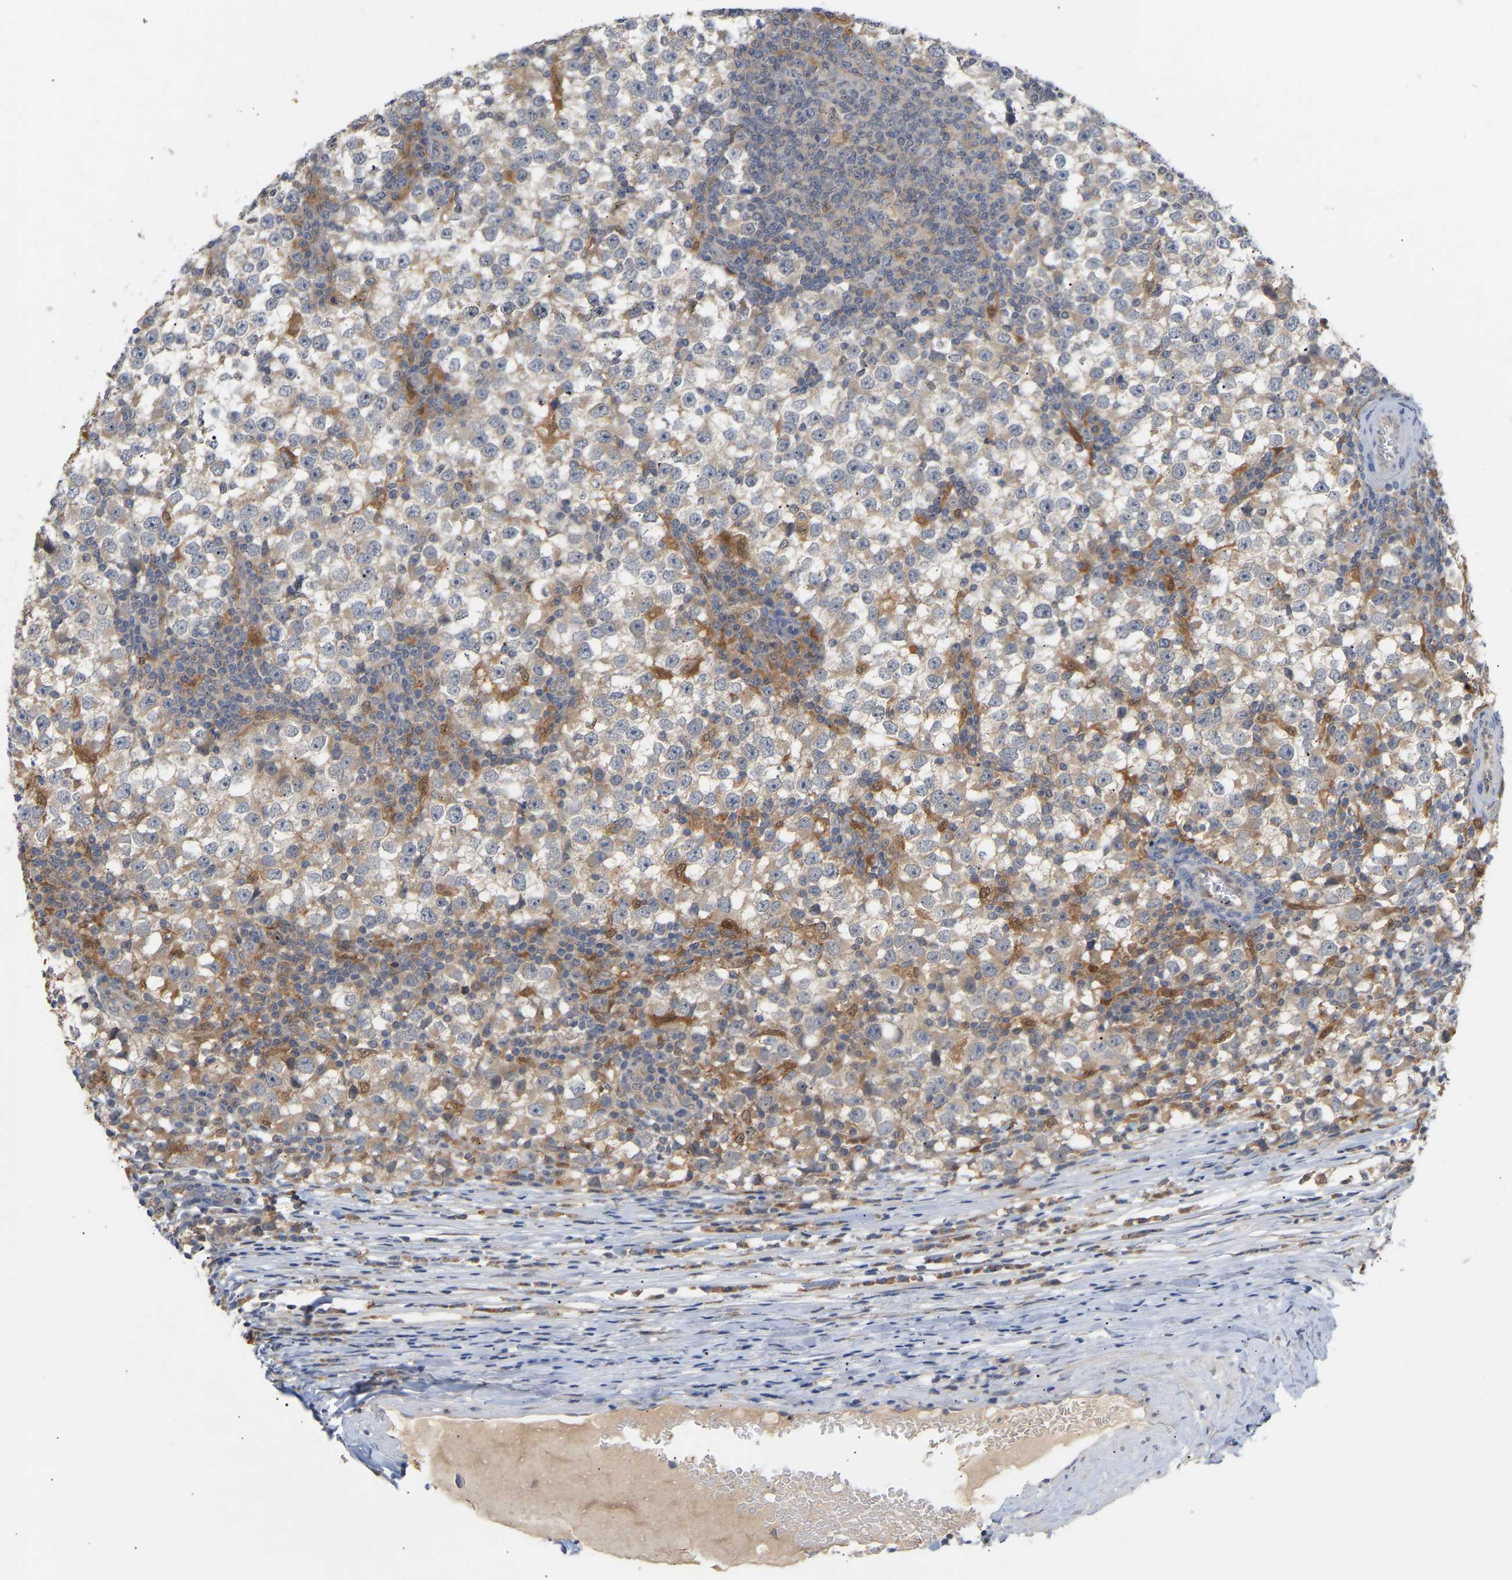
{"staining": {"intensity": "weak", "quantity": "<25%", "location": "cytoplasmic/membranous"}, "tissue": "testis cancer", "cell_type": "Tumor cells", "image_type": "cancer", "snomed": [{"axis": "morphology", "description": "Seminoma, NOS"}, {"axis": "topography", "description": "Testis"}], "caption": "High magnification brightfield microscopy of testis seminoma stained with DAB (brown) and counterstained with hematoxylin (blue): tumor cells show no significant staining.", "gene": "TPMT", "patient": {"sex": "male", "age": 65}}